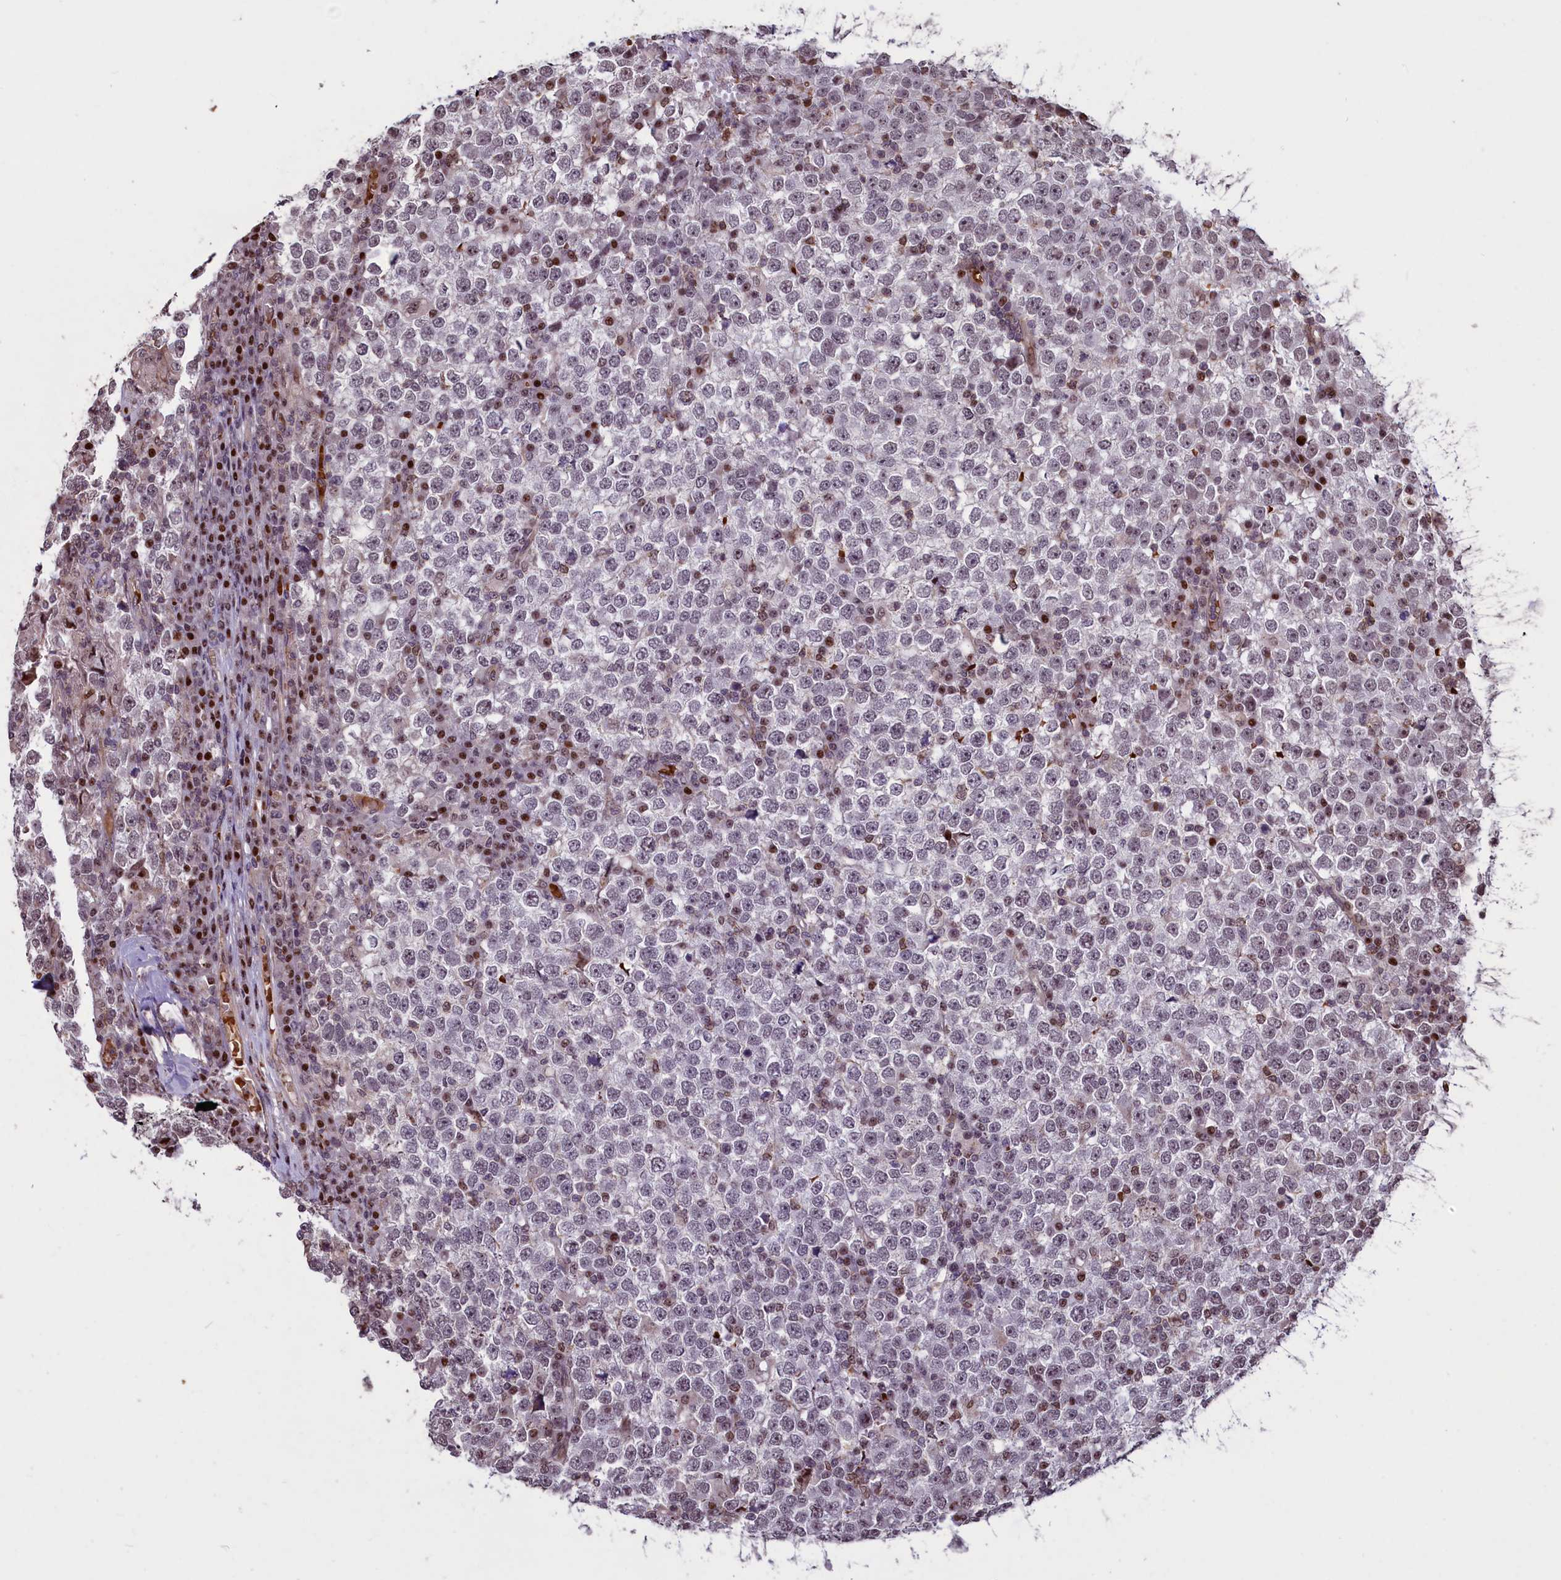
{"staining": {"intensity": "weak", "quantity": "<25%", "location": "nuclear"}, "tissue": "testis cancer", "cell_type": "Tumor cells", "image_type": "cancer", "snomed": [{"axis": "morphology", "description": "Seminoma, NOS"}, {"axis": "topography", "description": "Testis"}], "caption": "IHC micrograph of testis cancer stained for a protein (brown), which reveals no positivity in tumor cells. (Stains: DAB (3,3'-diaminobenzidine) IHC with hematoxylin counter stain, Microscopy: brightfield microscopy at high magnification).", "gene": "SHFL", "patient": {"sex": "male", "age": 65}}